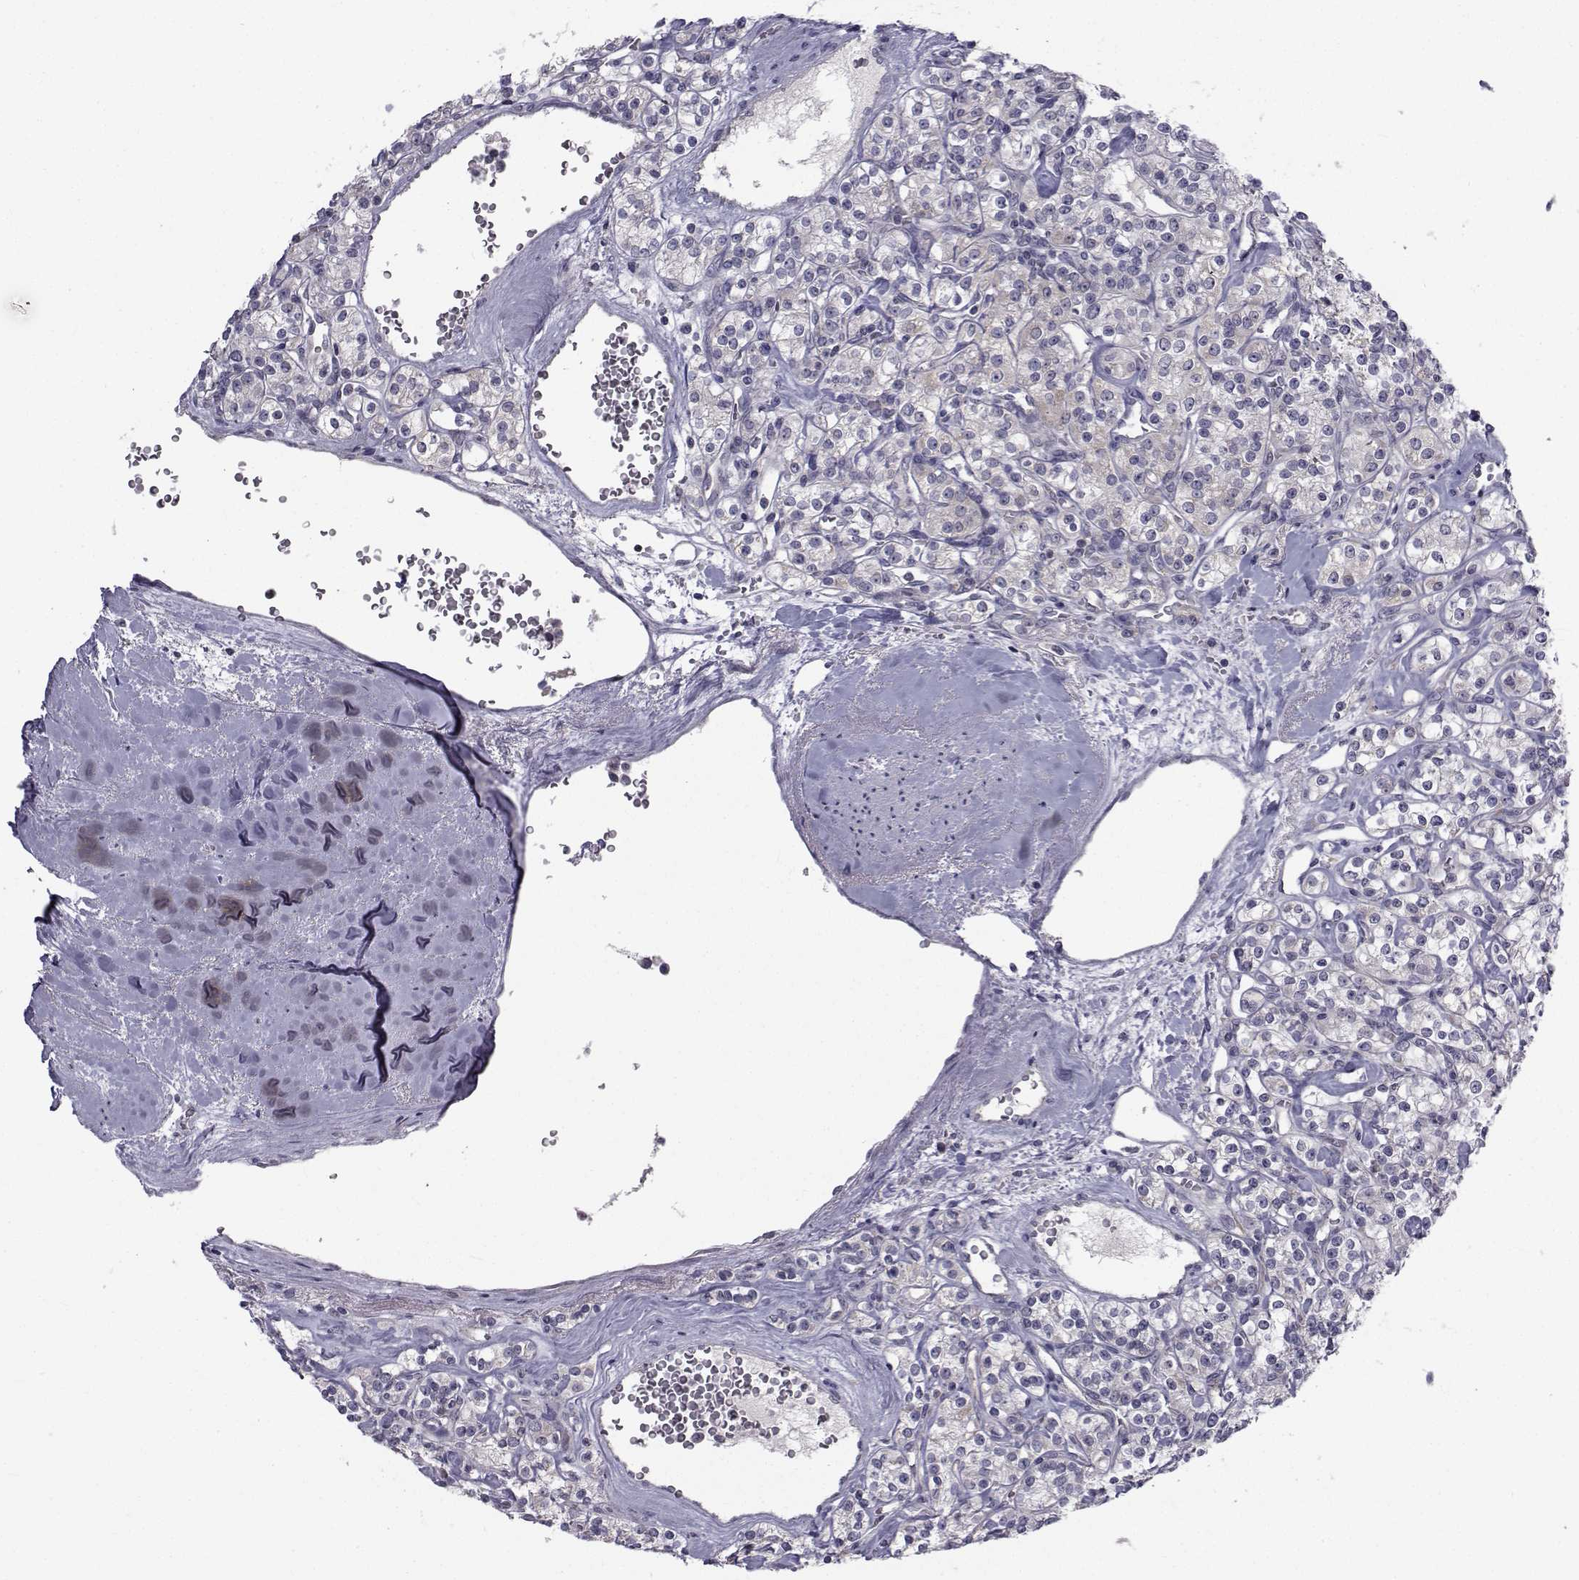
{"staining": {"intensity": "negative", "quantity": "none", "location": "none"}, "tissue": "renal cancer", "cell_type": "Tumor cells", "image_type": "cancer", "snomed": [{"axis": "morphology", "description": "Adenocarcinoma, NOS"}, {"axis": "topography", "description": "Kidney"}], "caption": "Immunohistochemistry (IHC) micrograph of adenocarcinoma (renal) stained for a protein (brown), which reveals no expression in tumor cells. Nuclei are stained in blue.", "gene": "ANGPT1", "patient": {"sex": "male", "age": 77}}